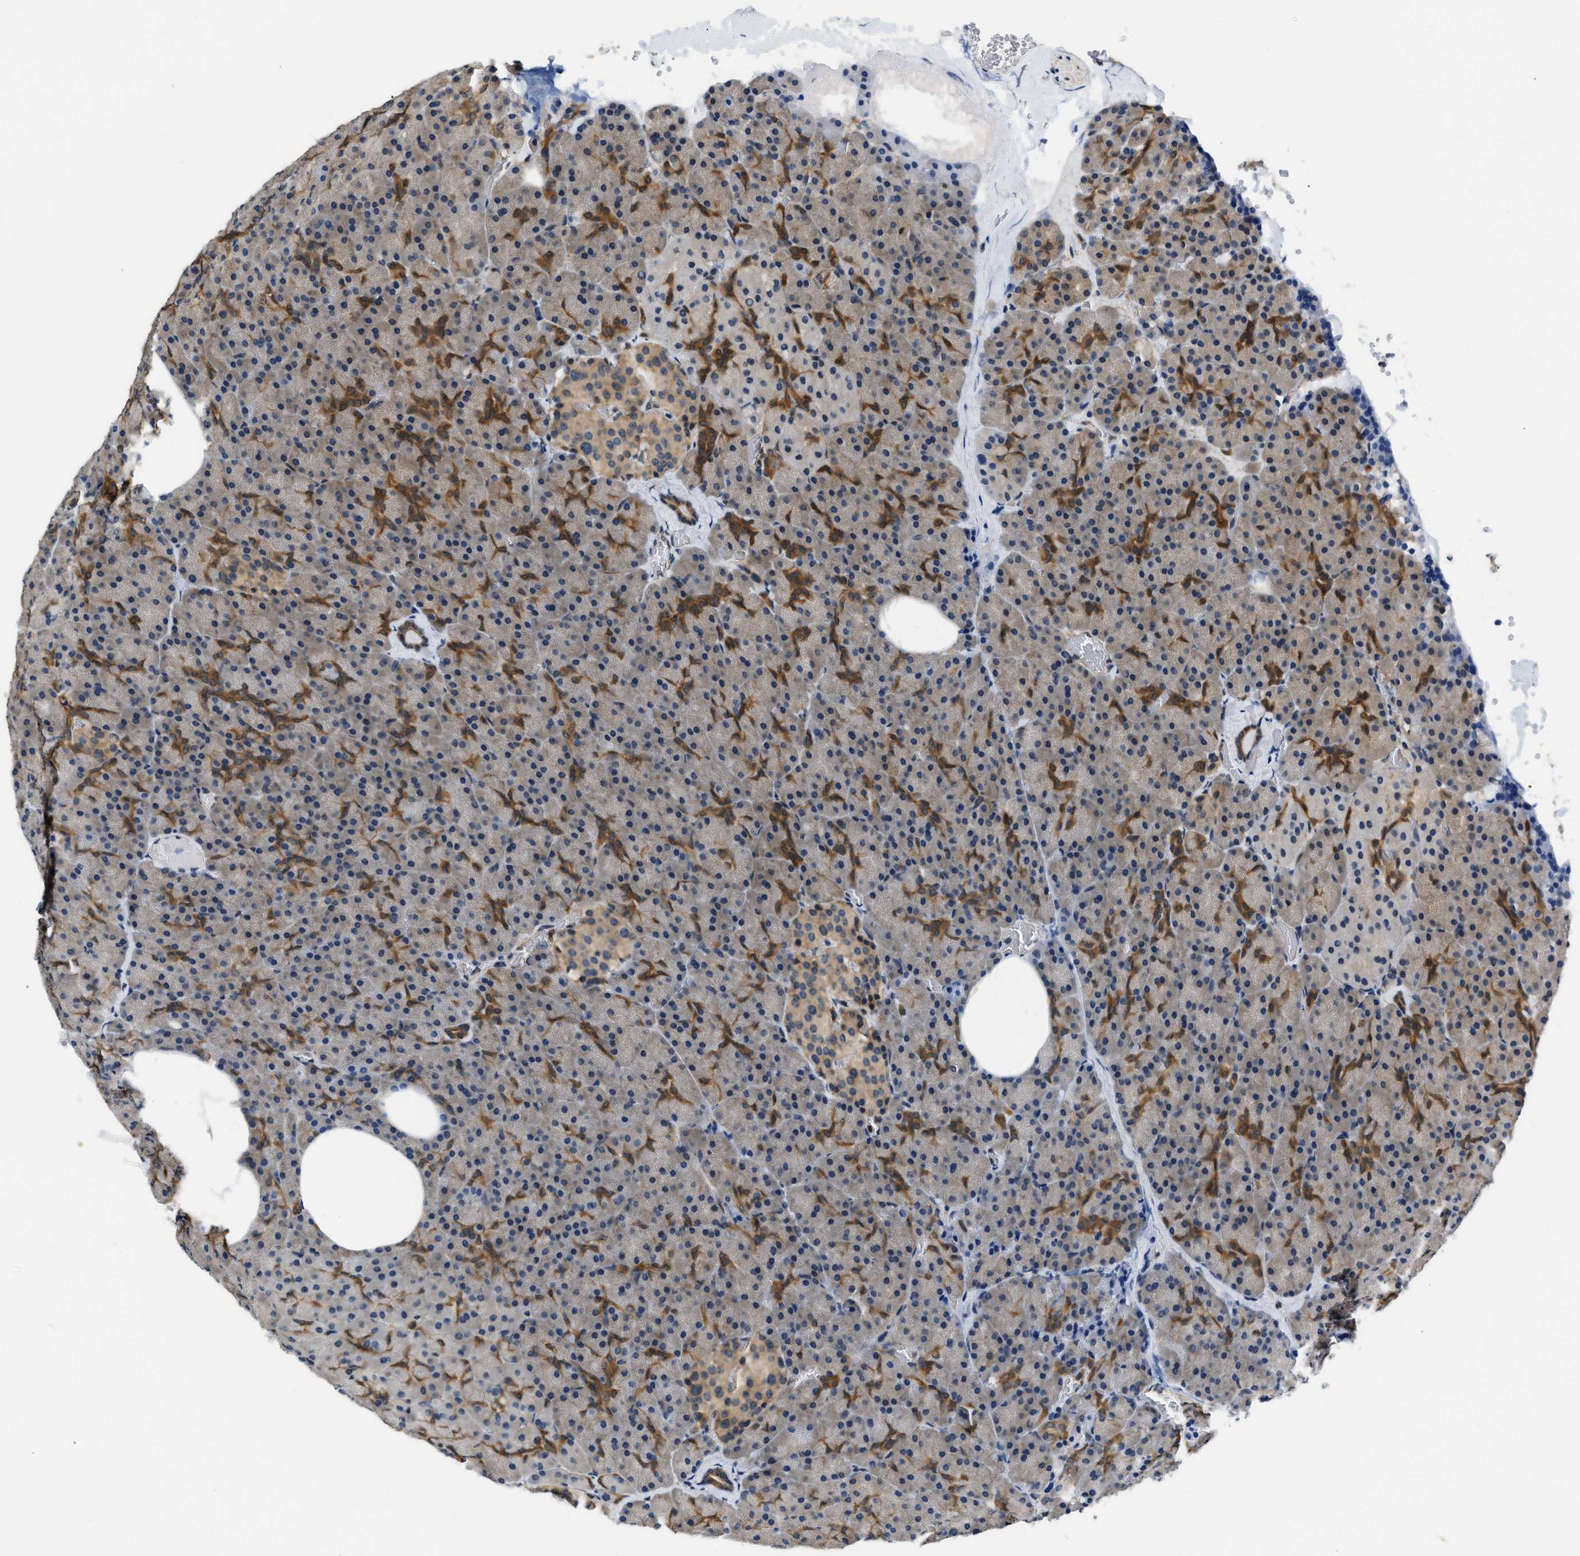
{"staining": {"intensity": "moderate", "quantity": "25%-75%", "location": "cytoplasmic/membranous"}, "tissue": "pancreas", "cell_type": "Exocrine glandular cells", "image_type": "normal", "snomed": [{"axis": "morphology", "description": "Normal tissue, NOS"}, {"axis": "morphology", "description": "Carcinoid, malignant, NOS"}, {"axis": "topography", "description": "Pancreas"}], "caption": "Protein expression analysis of unremarkable pancreas displays moderate cytoplasmic/membranous staining in about 25%-75% of exocrine glandular cells. (Brightfield microscopy of DAB IHC at high magnification).", "gene": "EIF4EBP2", "patient": {"sex": "female", "age": 35}}